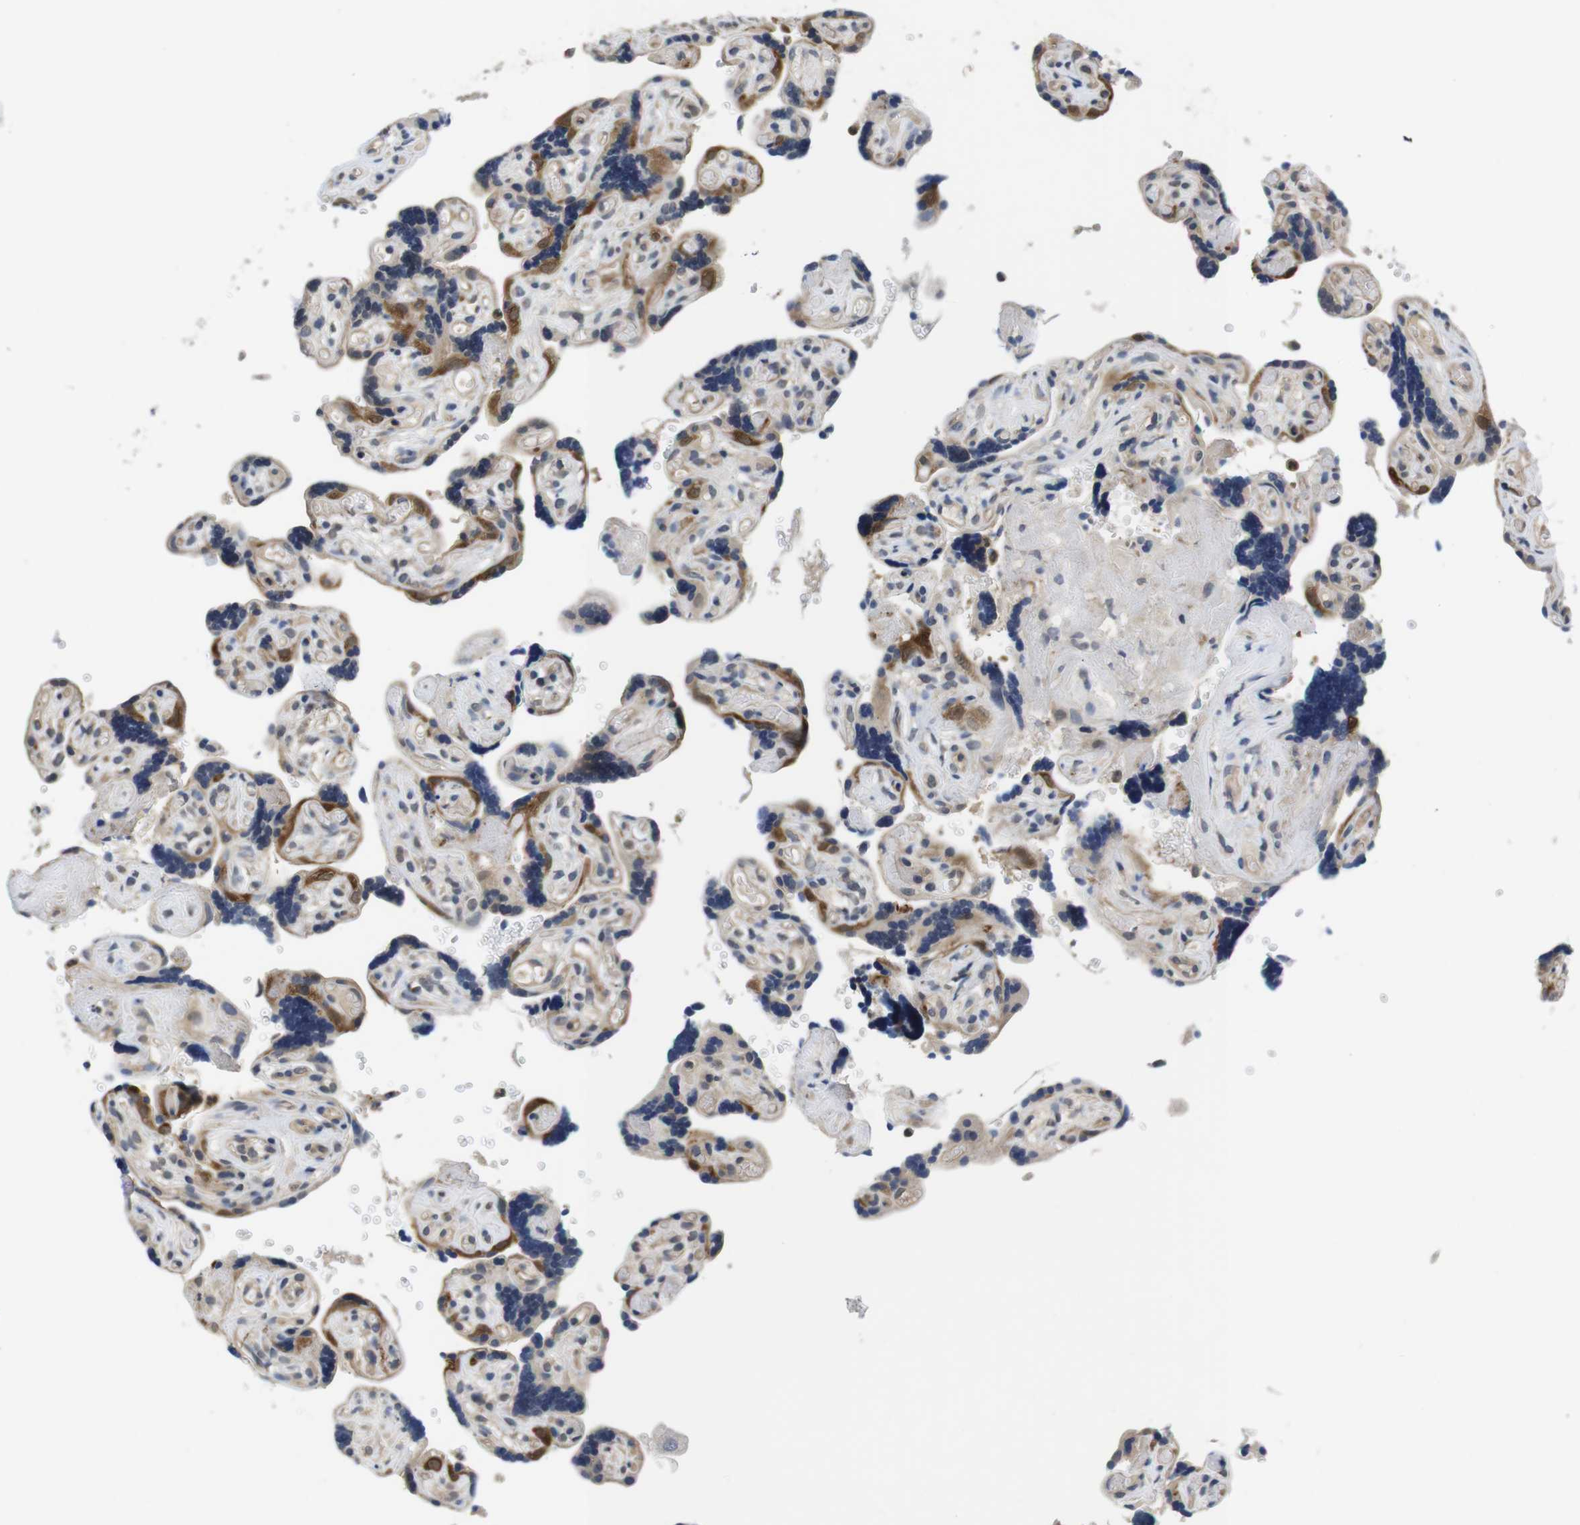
{"staining": {"intensity": "moderate", "quantity": "25%-75%", "location": "cytoplasmic/membranous"}, "tissue": "placenta", "cell_type": "Trophoblastic cells", "image_type": "normal", "snomed": [{"axis": "morphology", "description": "Normal tissue, NOS"}, {"axis": "topography", "description": "Placenta"}], "caption": "Immunohistochemistry micrograph of benign placenta stained for a protein (brown), which demonstrates medium levels of moderate cytoplasmic/membranous expression in about 25%-75% of trophoblastic cells.", "gene": "FADD", "patient": {"sex": "female", "age": 30}}